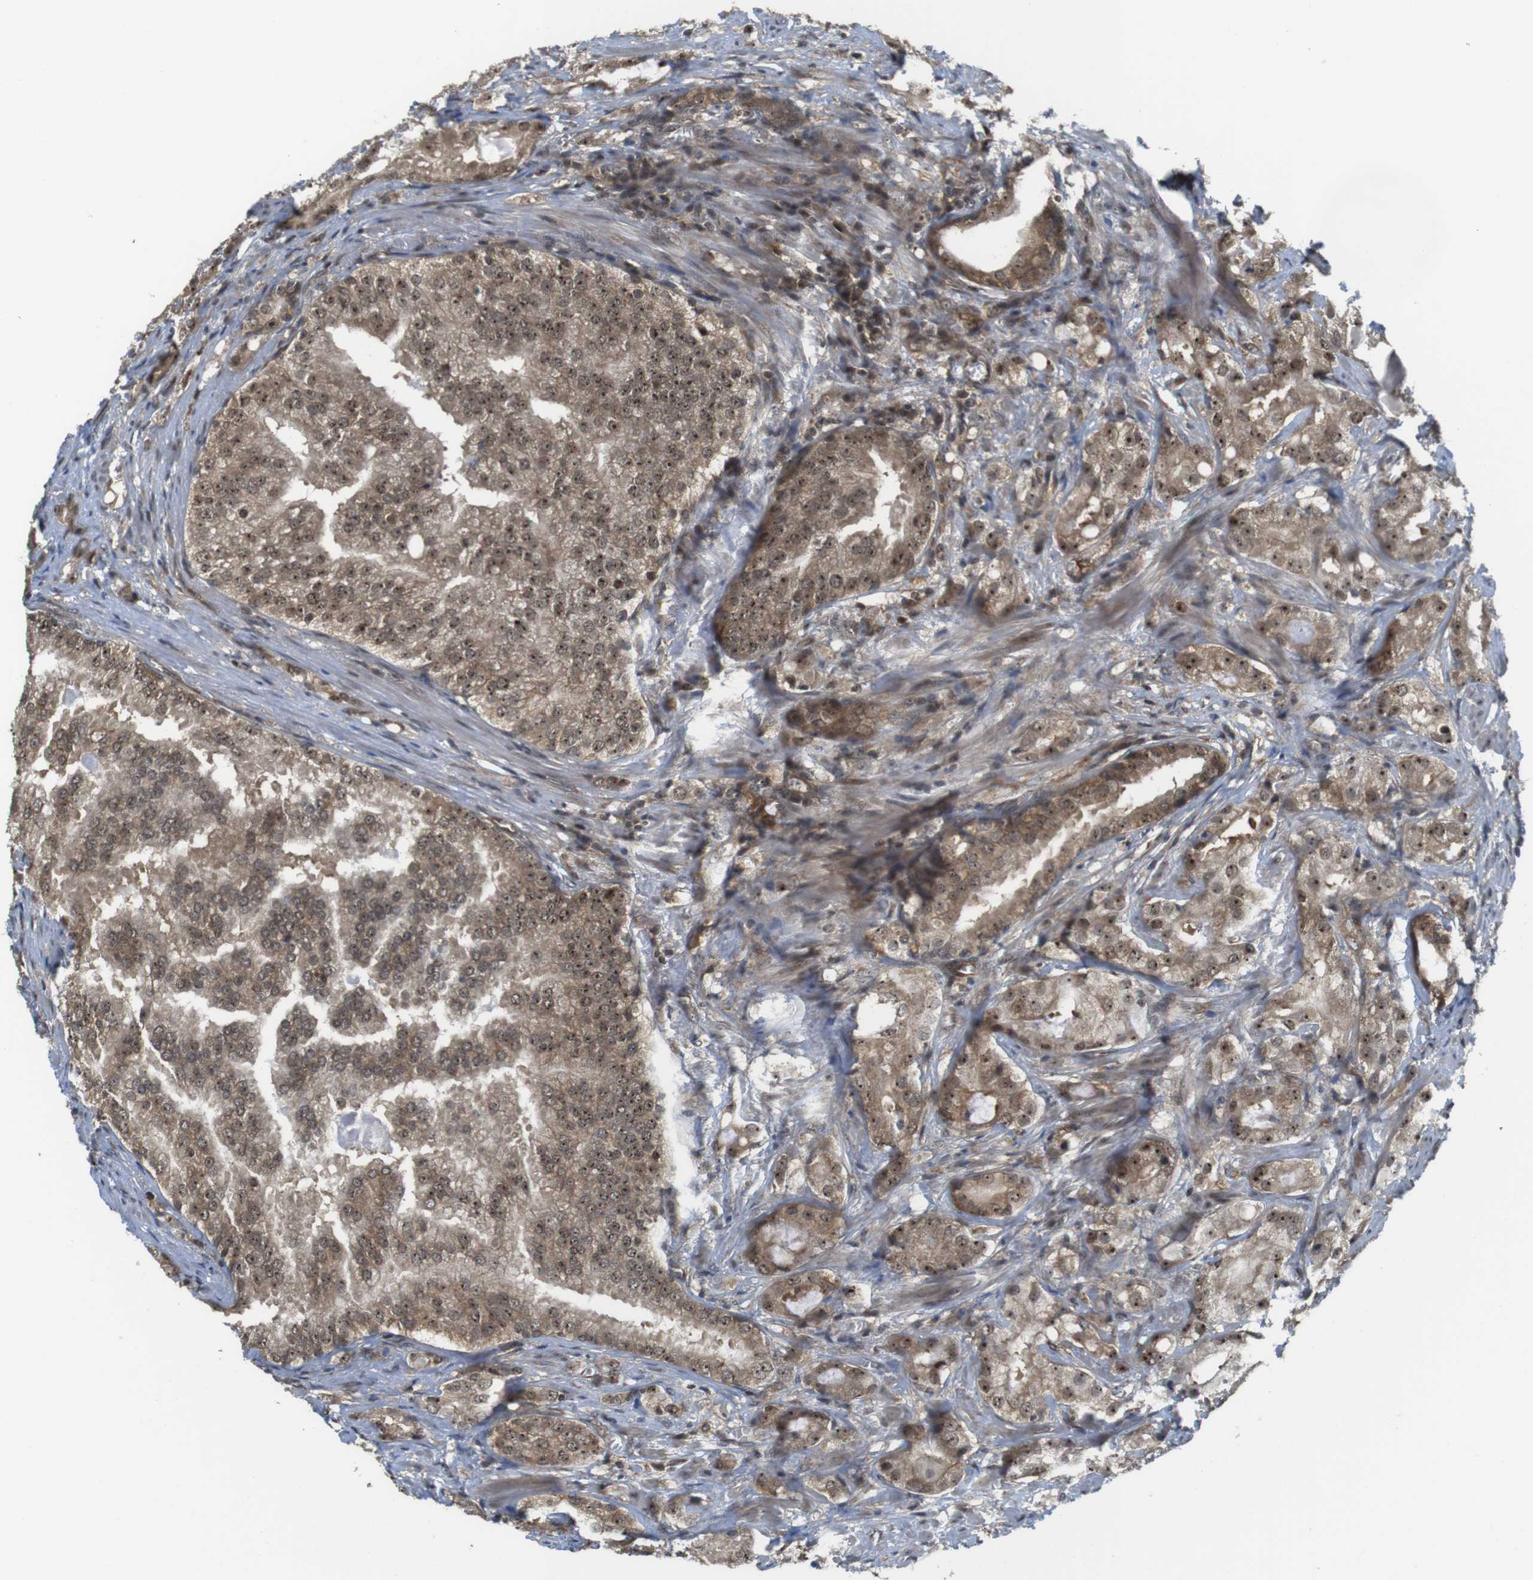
{"staining": {"intensity": "moderate", "quantity": ">75%", "location": "cytoplasmic/membranous,nuclear"}, "tissue": "prostate cancer", "cell_type": "Tumor cells", "image_type": "cancer", "snomed": [{"axis": "morphology", "description": "Adenocarcinoma, High grade"}, {"axis": "topography", "description": "Prostate"}], "caption": "Tumor cells reveal medium levels of moderate cytoplasmic/membranous and nuclear staining in approximately >75% of cells in human prostate cancer (high-grade adenocarcinoma).", "gene": "CC2D1A", "patient": {"sex": "male", "age": 64}}